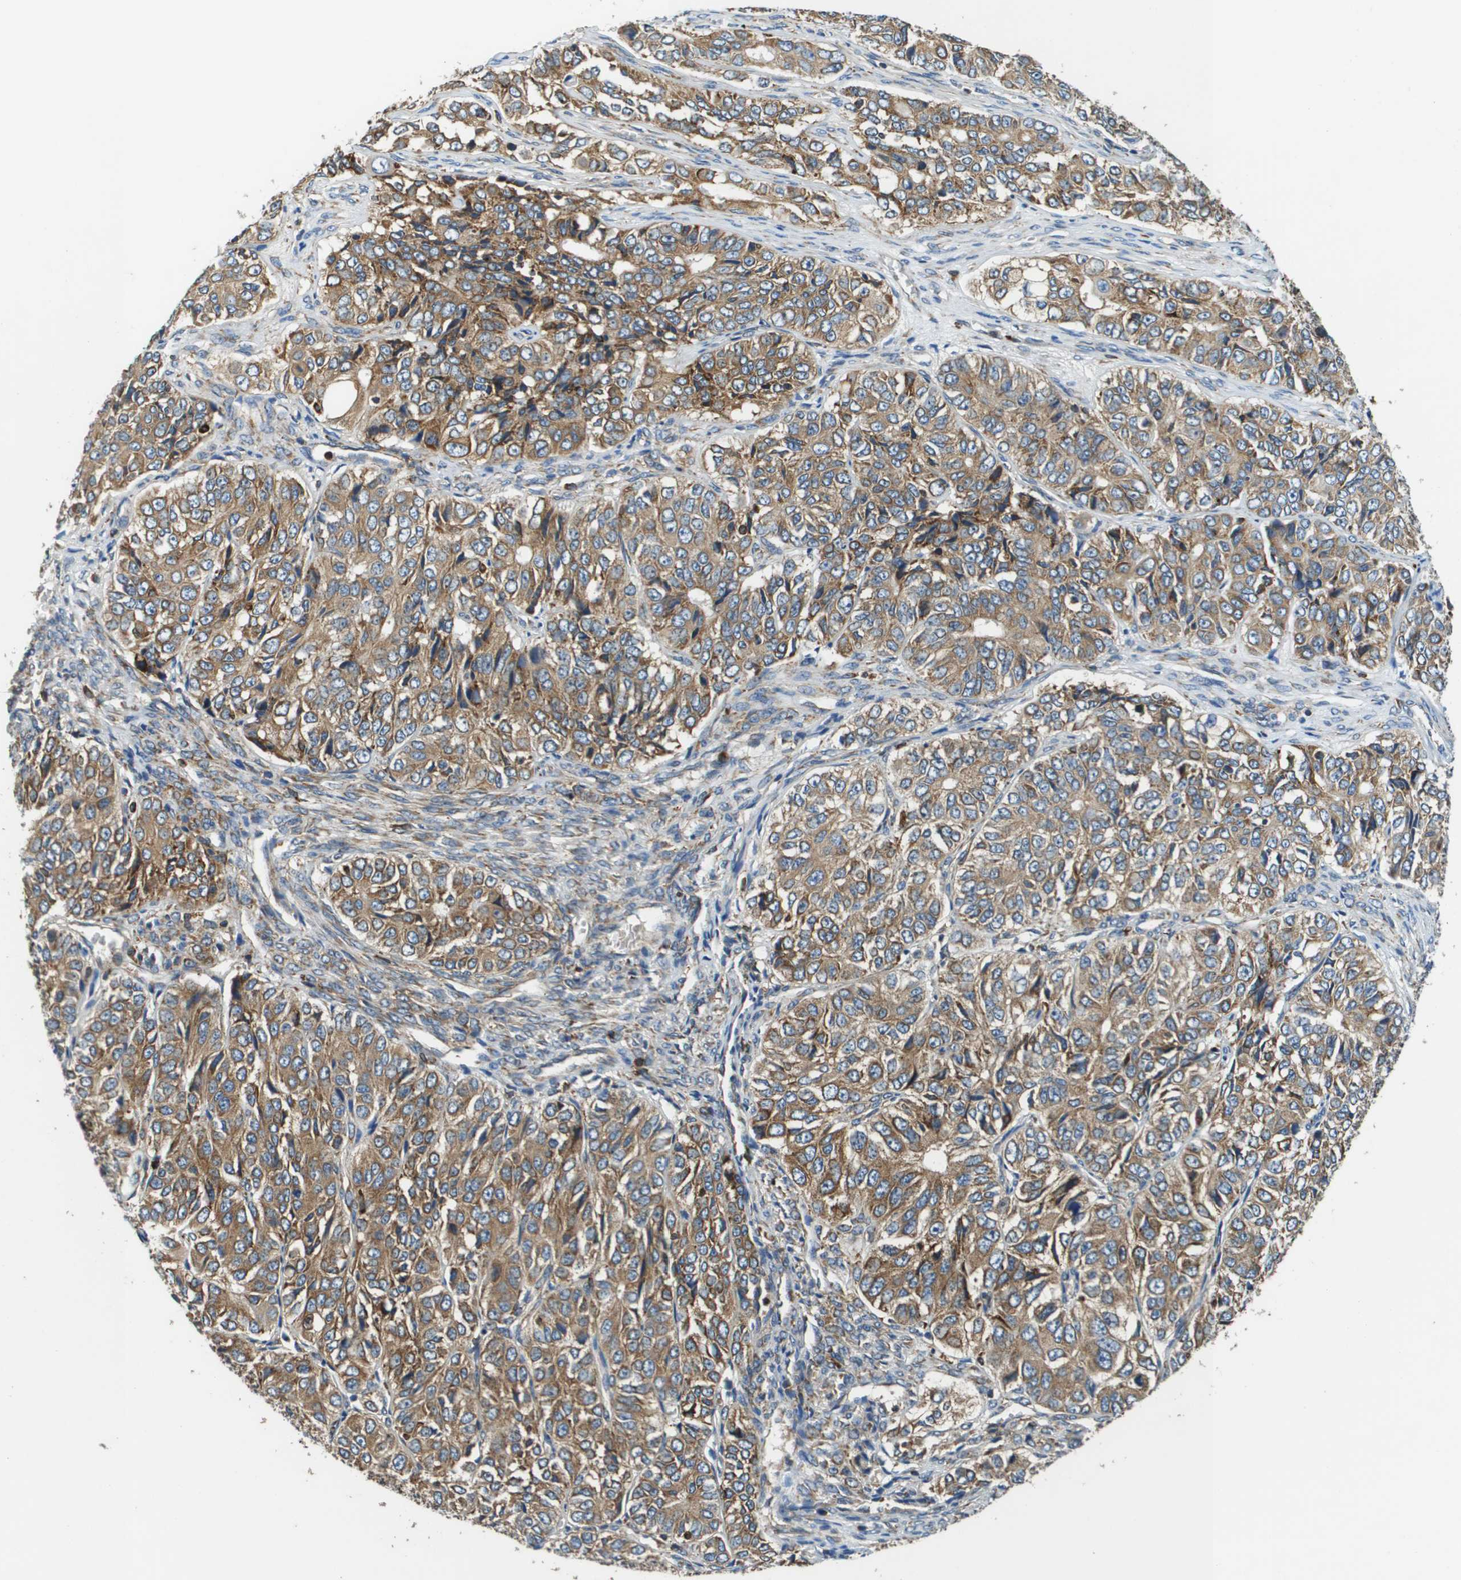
{"staining": {"intensity": "moderate", "quantity": ">75%", "location": "cytoplasmic/membranous"}, "tissue": "ovarian cancer", "cell_type": "Tumor cells", "image_type": "cancer", "snomed": [{"axis": "morphology", "description": "Carcinoma, endometroid"}, {"axis": "topography", "description": "Ovary"}], "caption": "The immunohistochemical stain labels moderate cytoplasmic/membranous staining in tumor cells of ovarian cancer (endometroid carcinoma) tissue.", "gene": "CNPY3", "patient": {"sex": "female", "age": 51}}